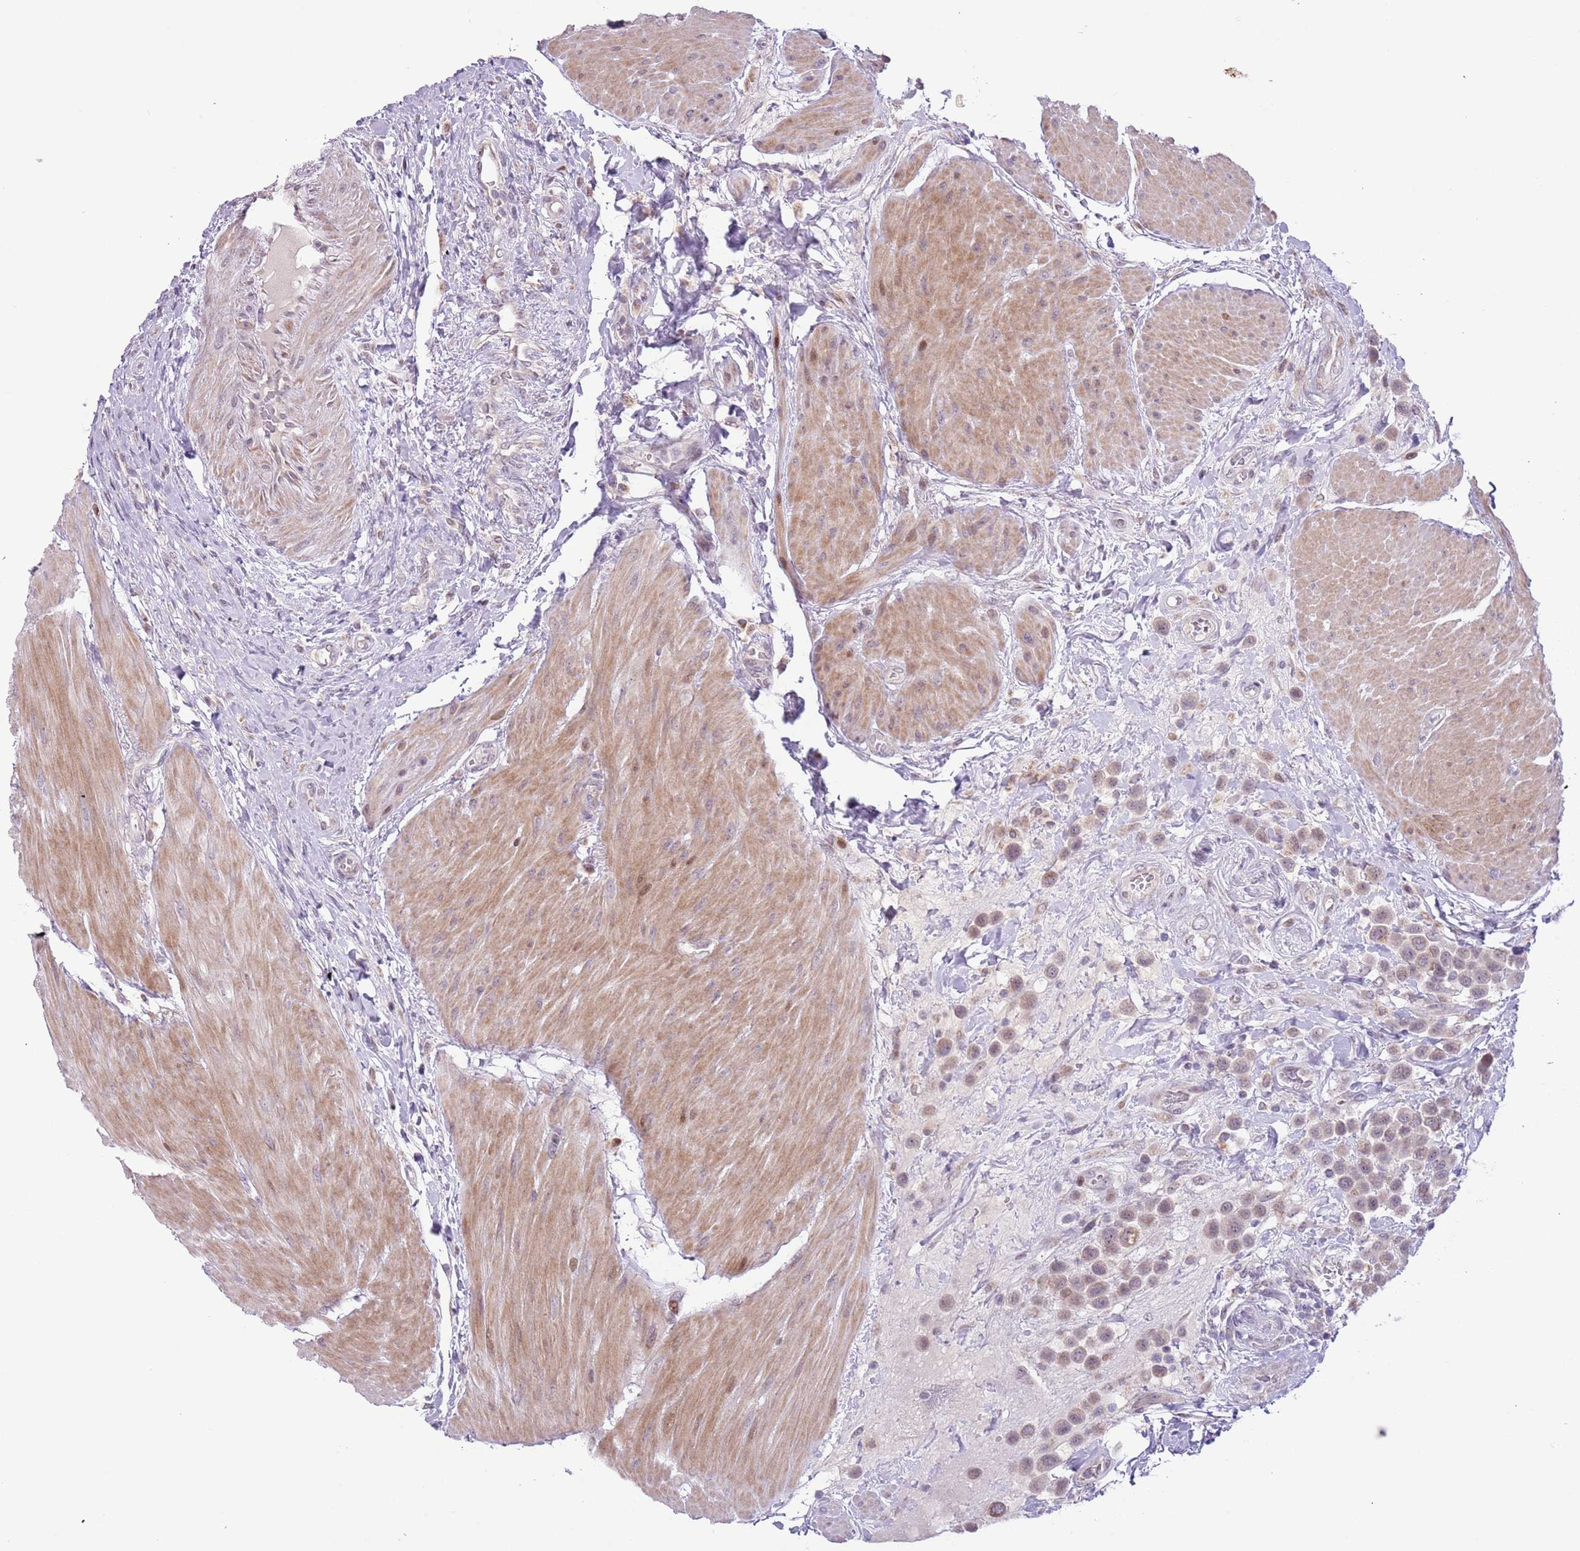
{"staining": {"intensity": "weak", "quantity": "25%-75%", "location": "cytoplasmic/membranous"}, "tissue": "urothelial cancer", "cell_type": "Tumor cells", "image_type": "cancer", "snomed": [{"axis": "morphology", "description": "Urothelial carcinoma, High grade"}, {"axis": "topography", "description": "Urinary bladder"}], "caption": "Brown immunohistochemical staining in human high-grade urothelial carcinoma exhibits weak cytoplasmic/membranous staining in approximately 25%-75% of tumor cells.", "gene": "MLLT11", "patient": {"sex": "male", "age": 50}}